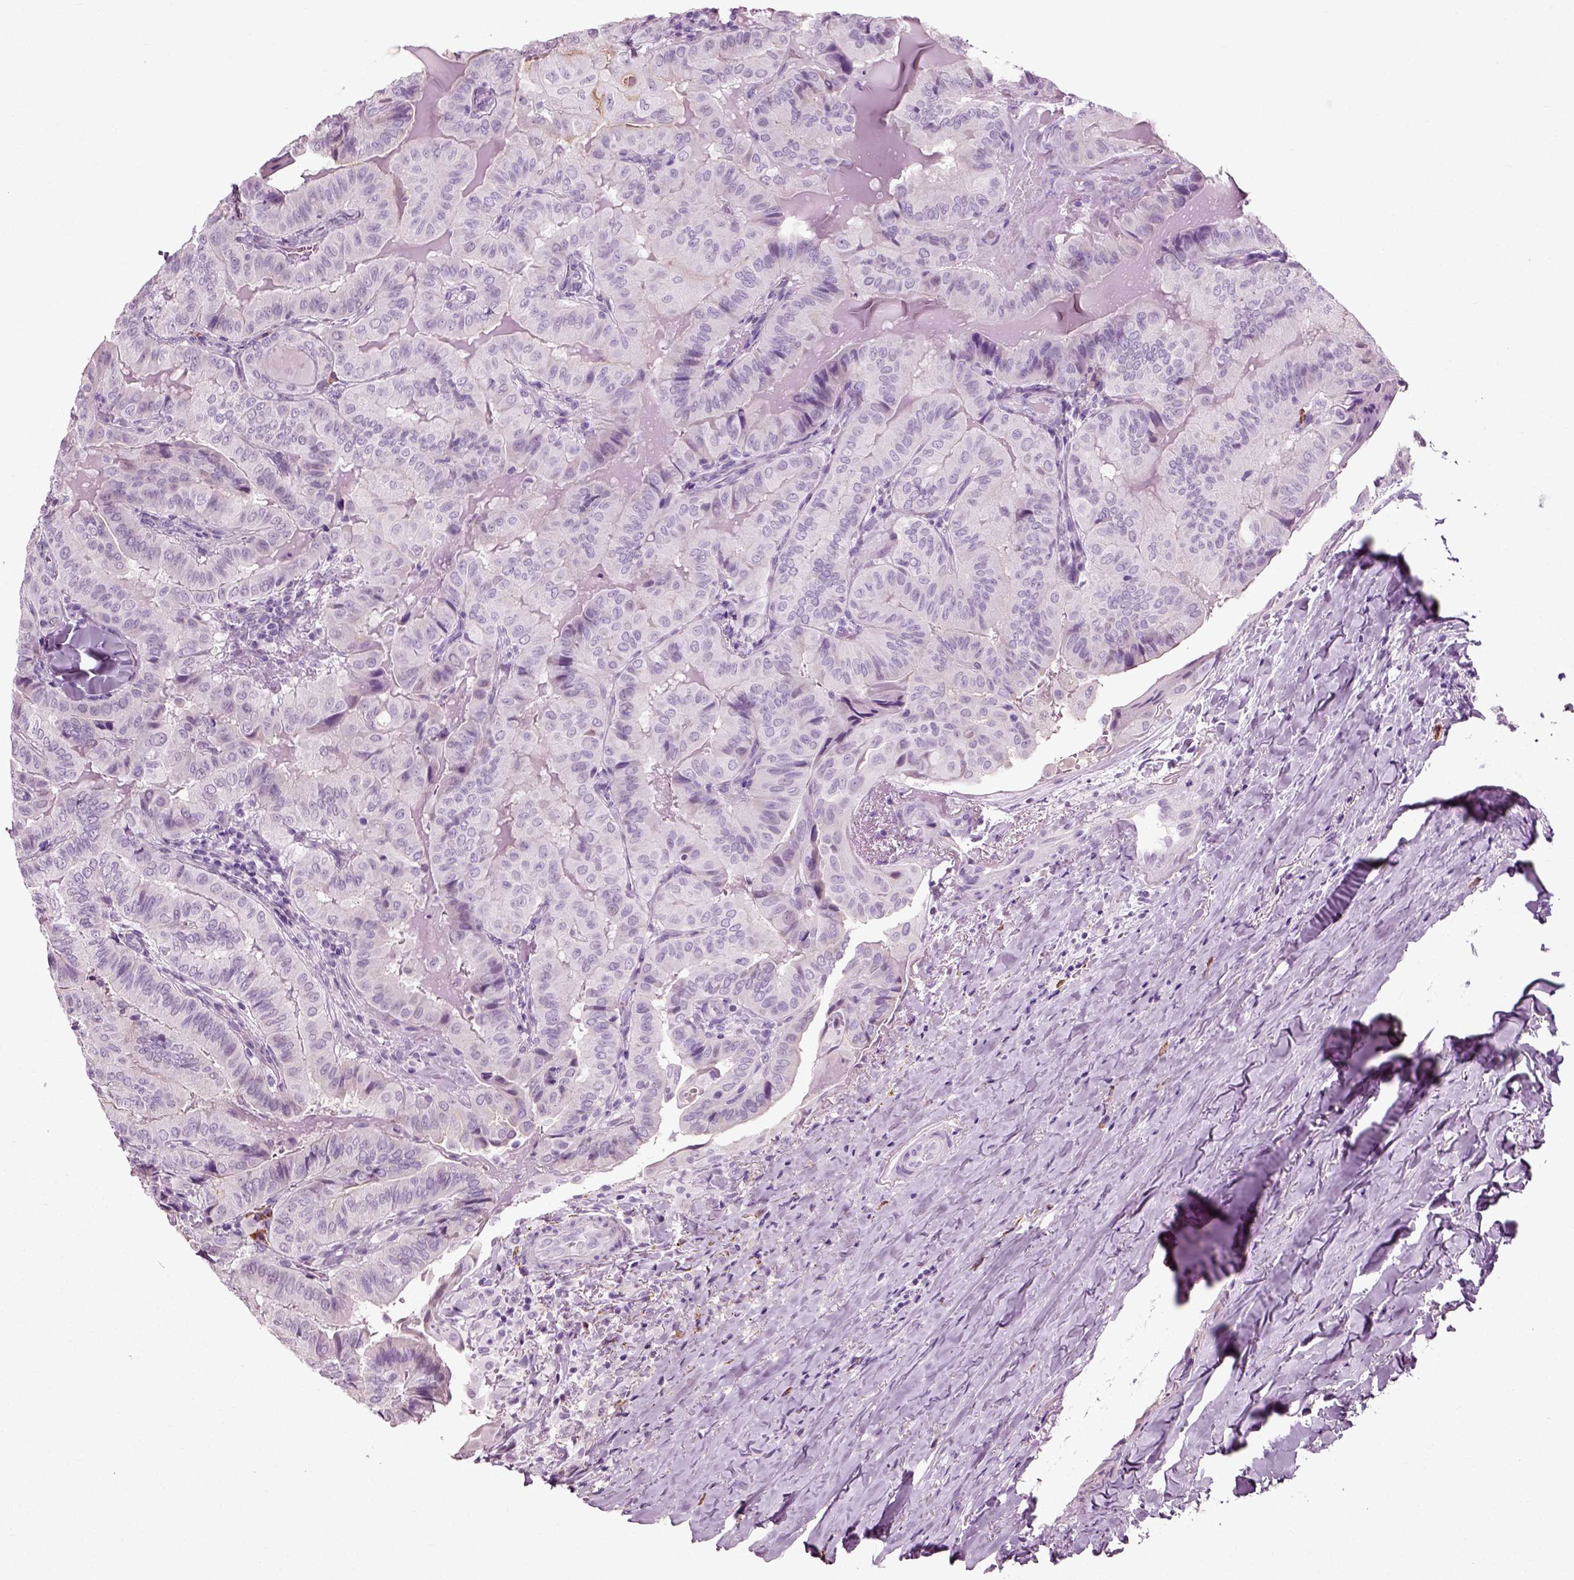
{"staining": {"intensity": "negative", "quantity": "none", "location": "none"}, "tissue": "thyroid cancer", "cell_type": "Tumor cells", "image_type": "cancer", "snomed": [{"axis": "morphology", "description": "Papillary adenocarcinoma, NOS"}, {"axis": "topography", "description": "Thyroid gland"}], "caption": "This micrograph is of thyroid cancer (papillary adenocarcinoma) stained with immunohistochemistry to label a protein in brown with the nuclei are counter-stained blue. There is no staining in tumor cells.", "gene": "SLC26A8", "patient": {"sex": "female", "age": 68}}